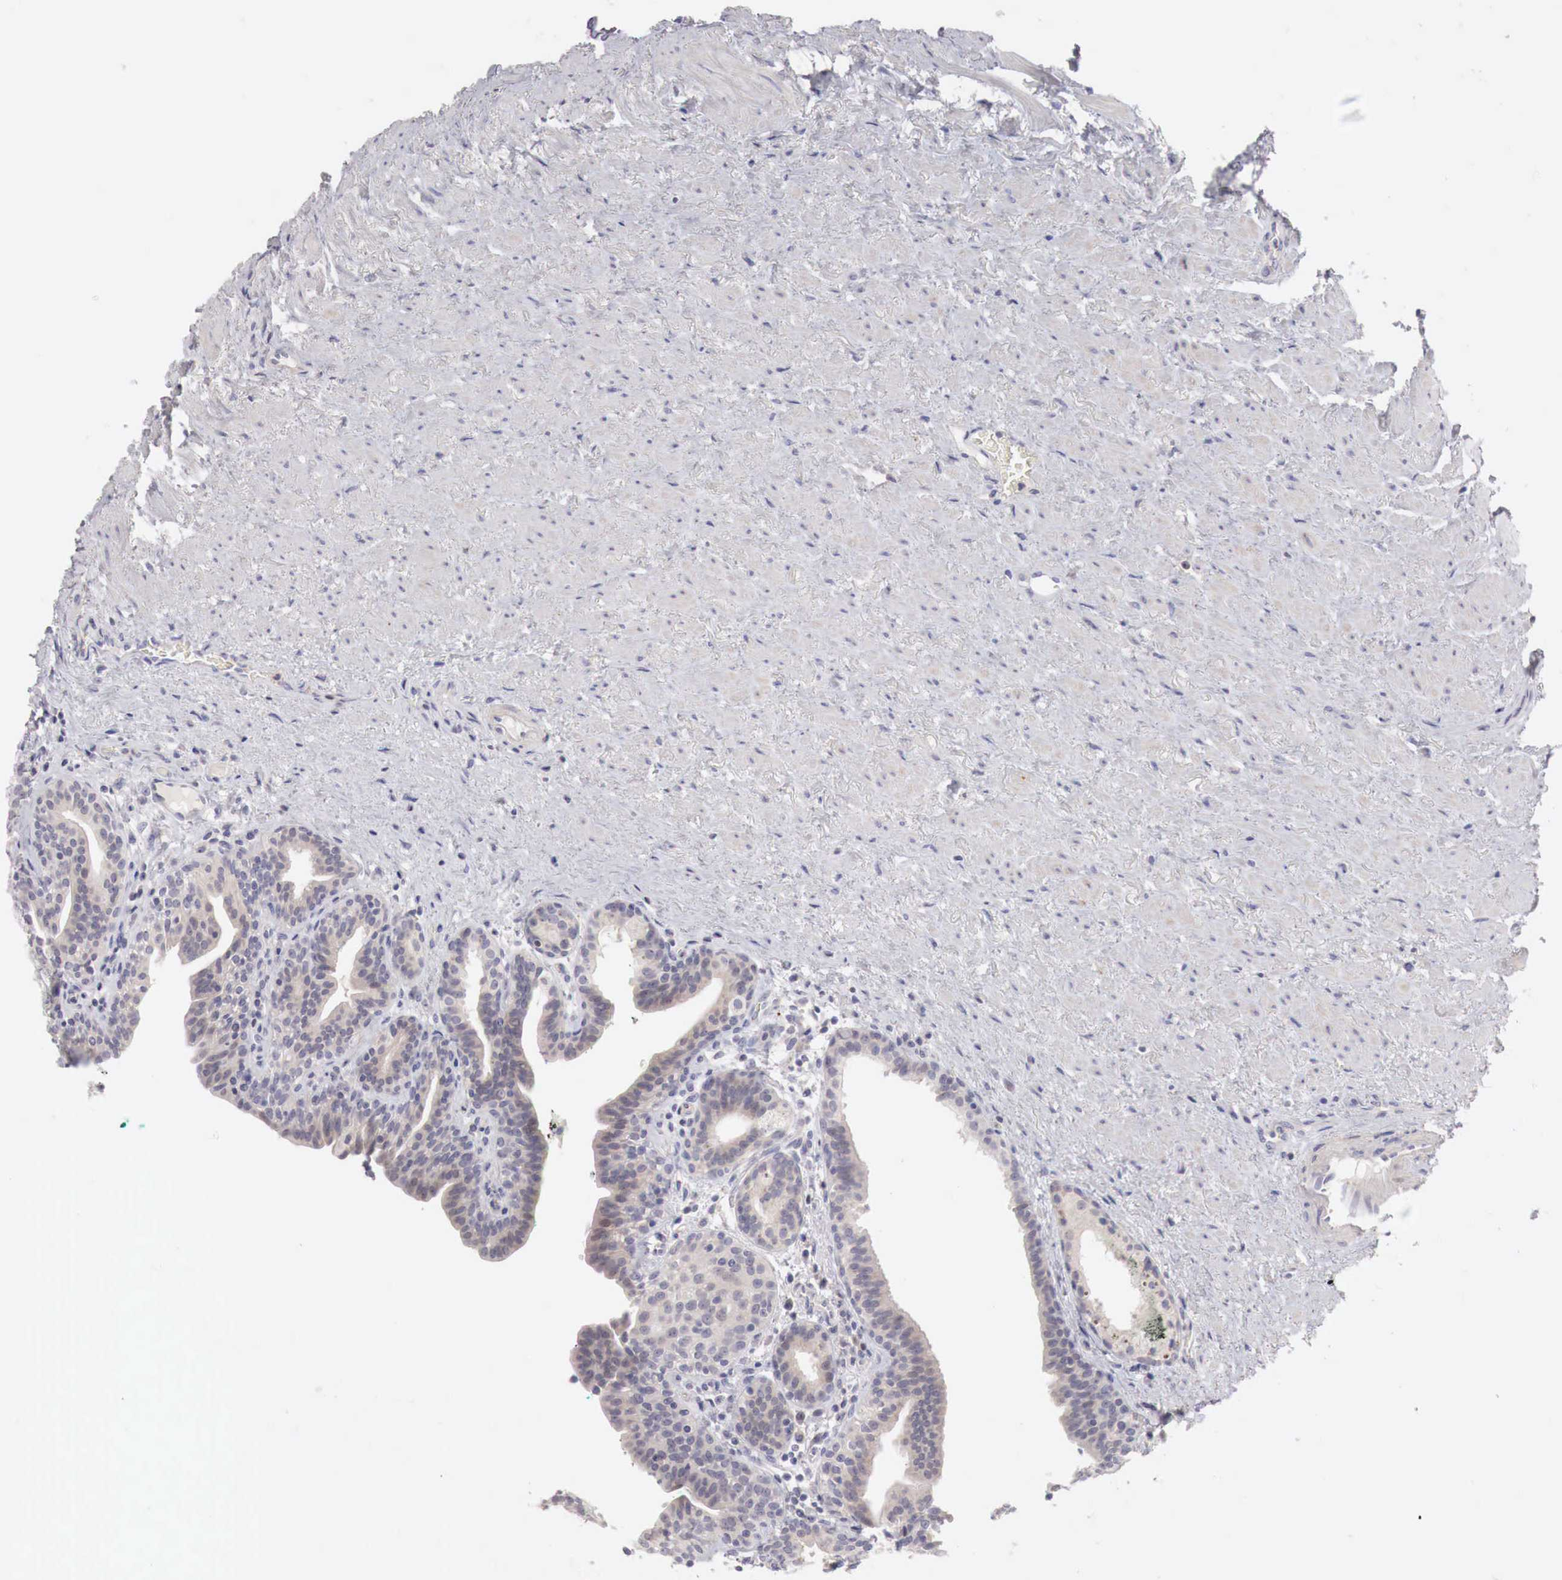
{"staining": {"intensity": "weak", "quantity": "25%-75%", "location": "cytoplasmic/membranous"}, "tissue": "prostate", "cell_type": "Glandular cells", "image_type": "normal", "snomed": [{"axis": "morphology", "description": "Normal tissue, NOS"}, {"axis": "topography", "description": "Prostate"}], "caption": "Immunohistochemistry (IHC) of unremarkable human prostate demonstrates low levels of weak cytoplasmic/membranous staining in approximately 25%-75% of glandular cells.", "gene": "GATA1", "patient": {"sex": "male", "age": 65}}